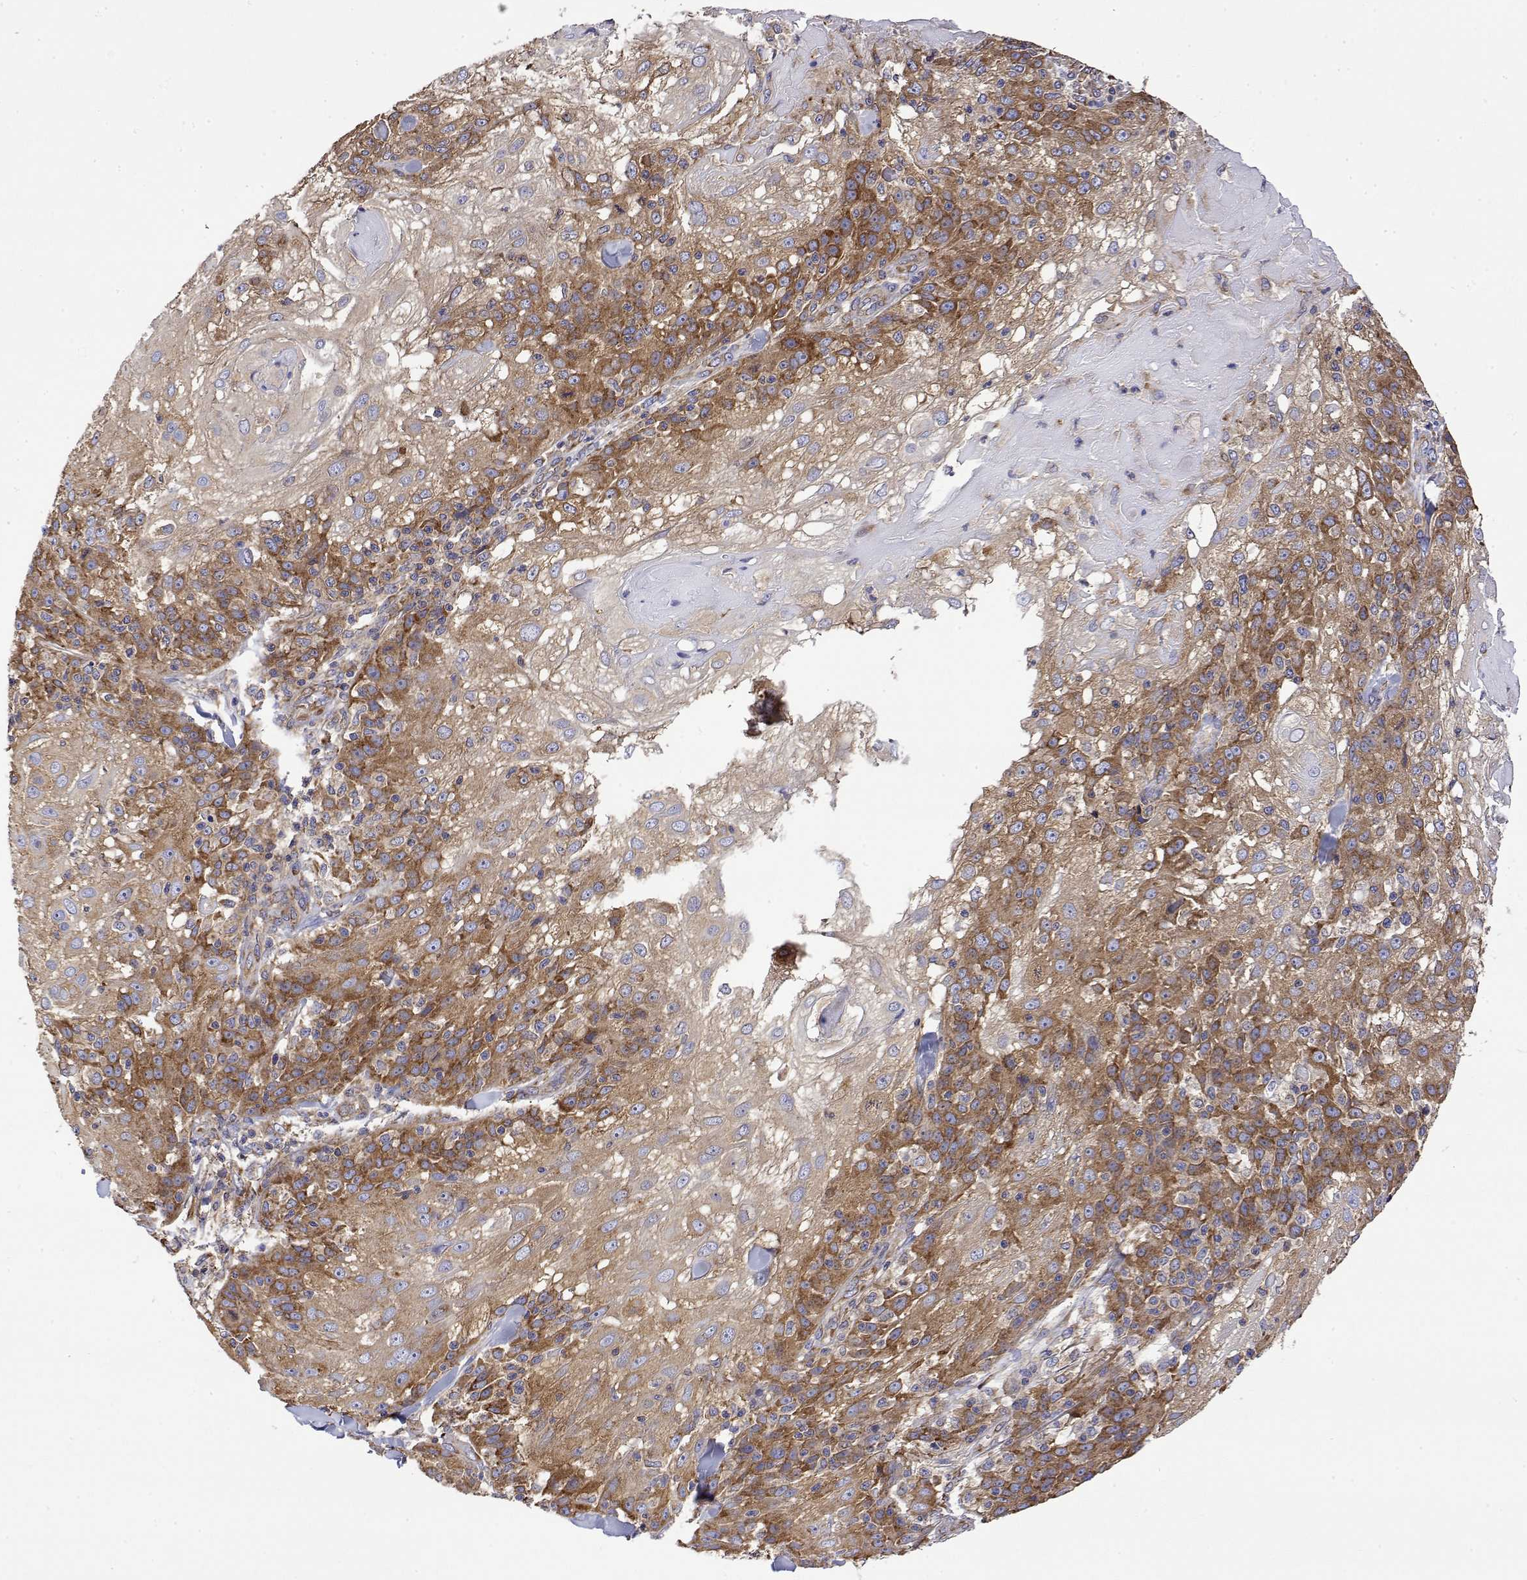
{"staining": {"intensity": "moderate", "quantity": ">75%", "location": "cytoplasmic/membranous"}, "tissue": "skin cancer", "cell_type": "Tumor cells", "image_type": "cancer", "snomed": [{"axis": "morphology", "description": "Normal tissue, NOS"}, {"axis": "morphology", "description": "Squamous cell carcinoma, NOS"}, {"axis": "topography", "description": "Skin"}], "caption": "Tumor cells reveal moderate cytoplasmic/membranous positivity in approximately >75% of cells in skin cancer (squamous cell carcinoma).", "gene": "EEF1G", "patient": {"sex": "female", "age": 83}}